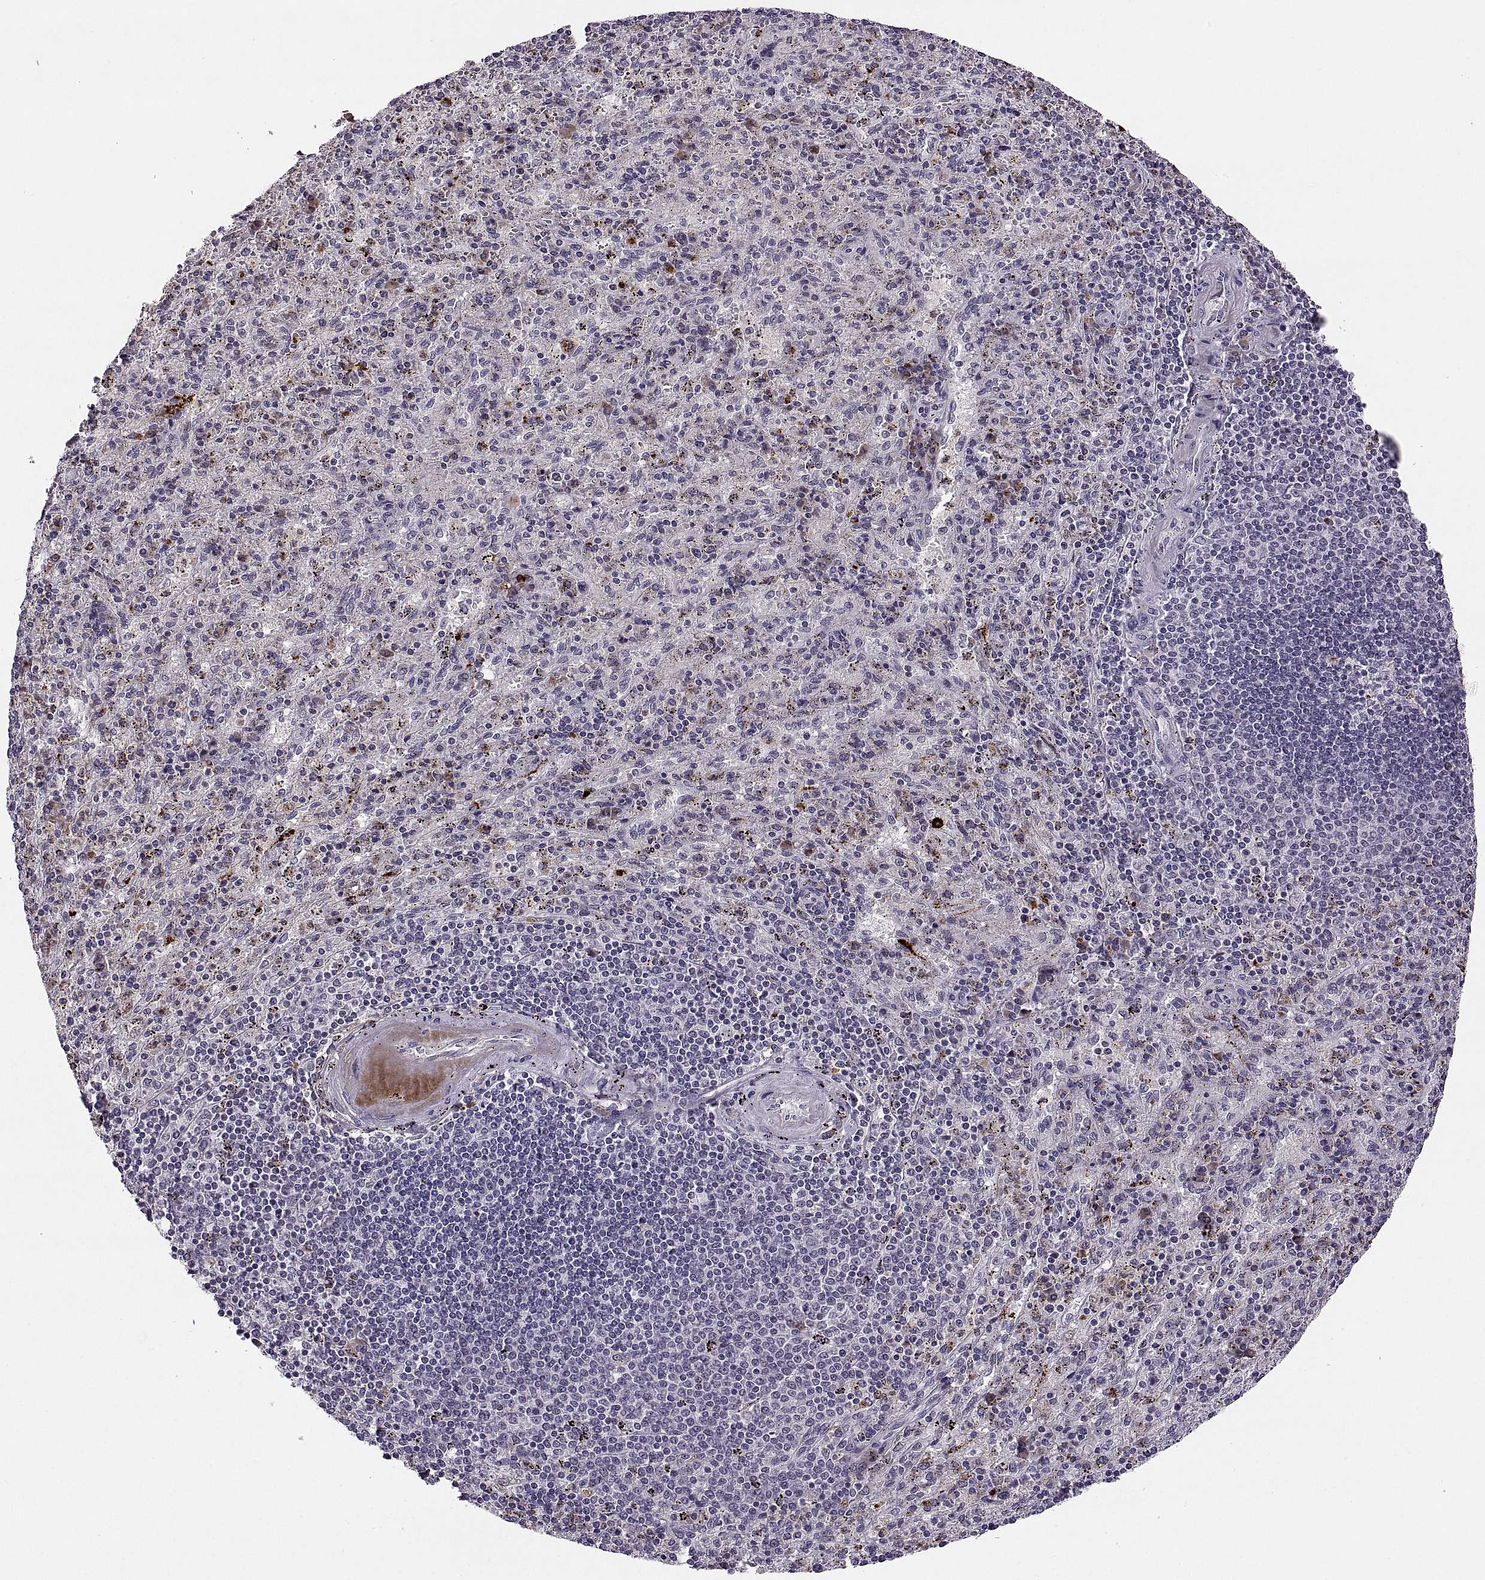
{"staining": {"intensity": "negative", "quantity": "none", "location": "none"}, "tissue": "spleen", "cell_type": "Cells in red pulp", "image_type": "normal", "snomed": [{"axis": "morphology", "description": "Normal tissue, NOS"}, {"axis": "topography", "description": "Spleen"}], "caption": "Micrograph shows no significant protein expression in cells in red pulp of benign spleen.", "gene": "ADH6", "patient": {"sex": "male", "age": 57}}